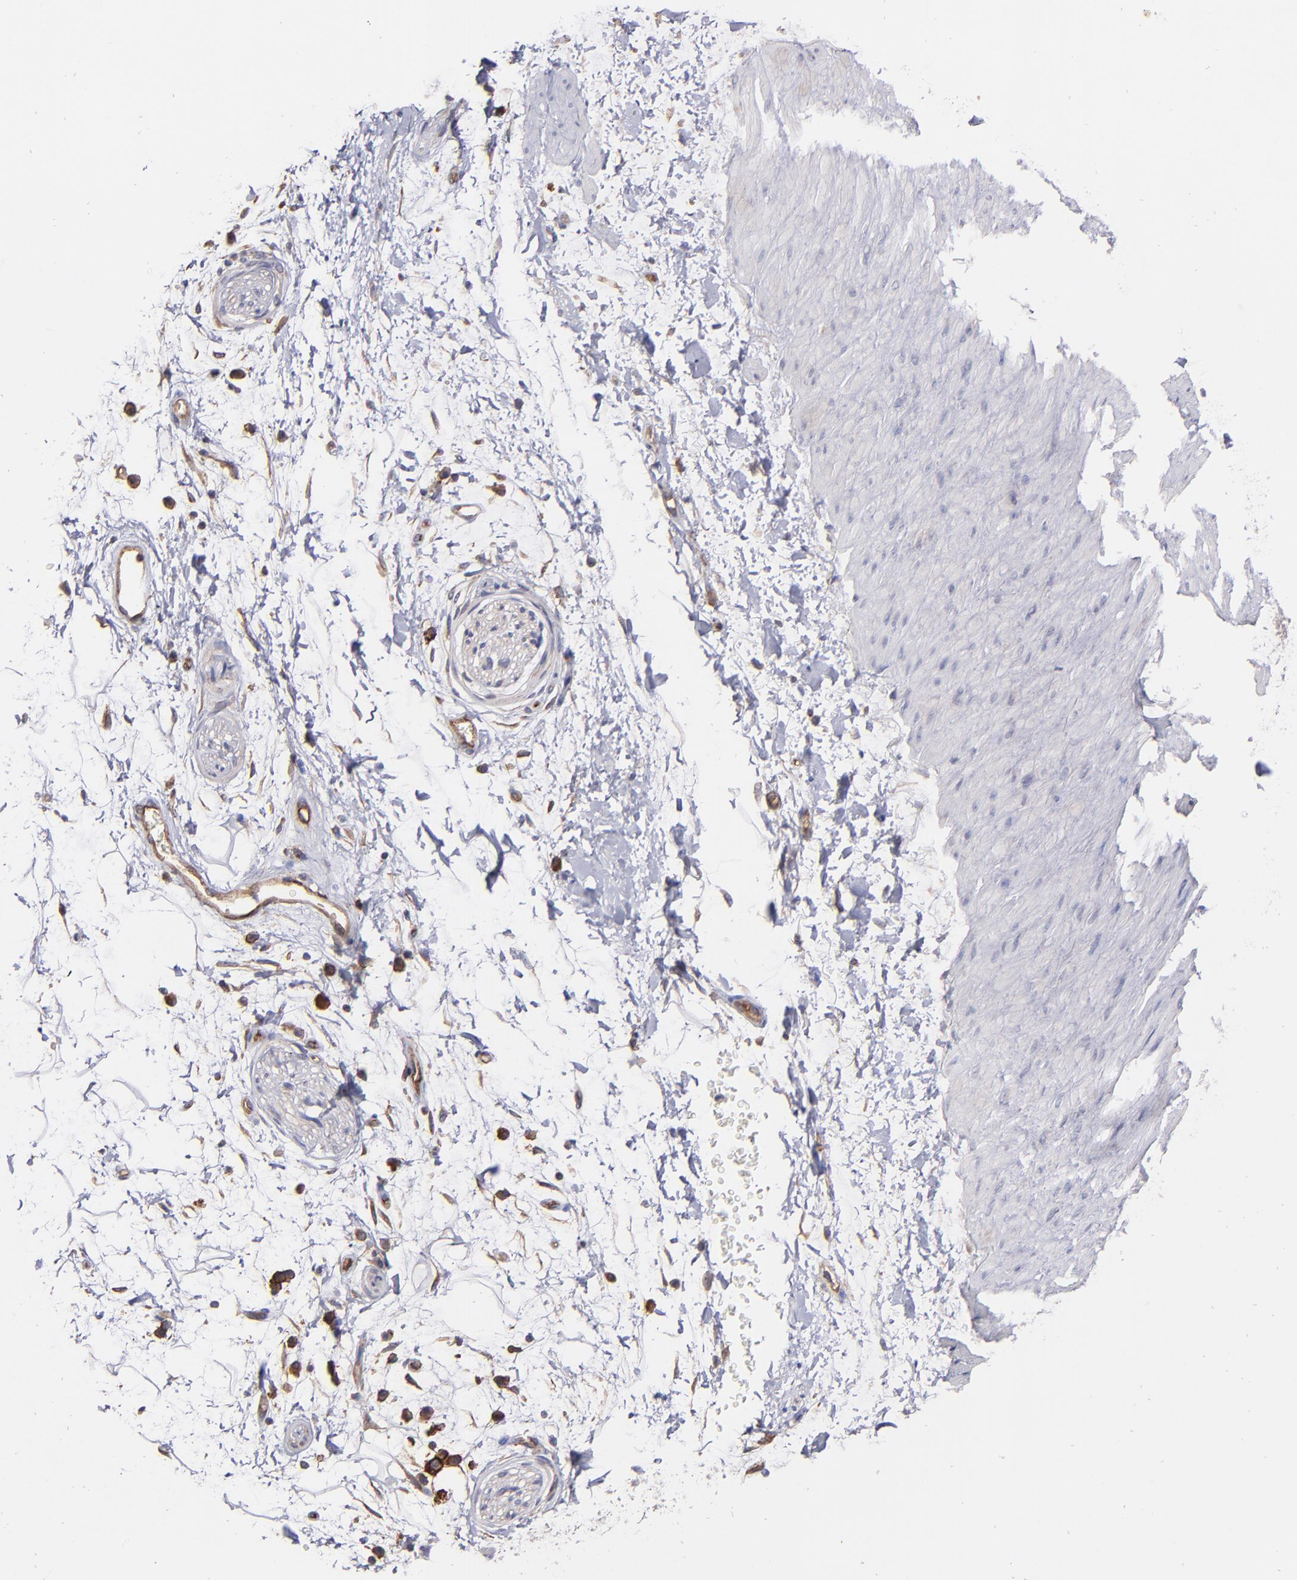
{"staining": {"intensity": "negative", "quantity": "none", "location": "none"}, "tissue": "adipose tissue", "cell_type": "Adipocytes", "image_type": "normal", "snomed": [{"axis": "morphology", "description": "Normal tissue, NOS"}, {"axis": "topography", "description": "Soft tissue"}], "caption": "Immunohistochemistry micrograph of benign adipose tissue stained for a protein (brown), which displays no positivity in adipocytes.", "gene": "ICAM1", "patient": {"sex": "male", "age": 72}}